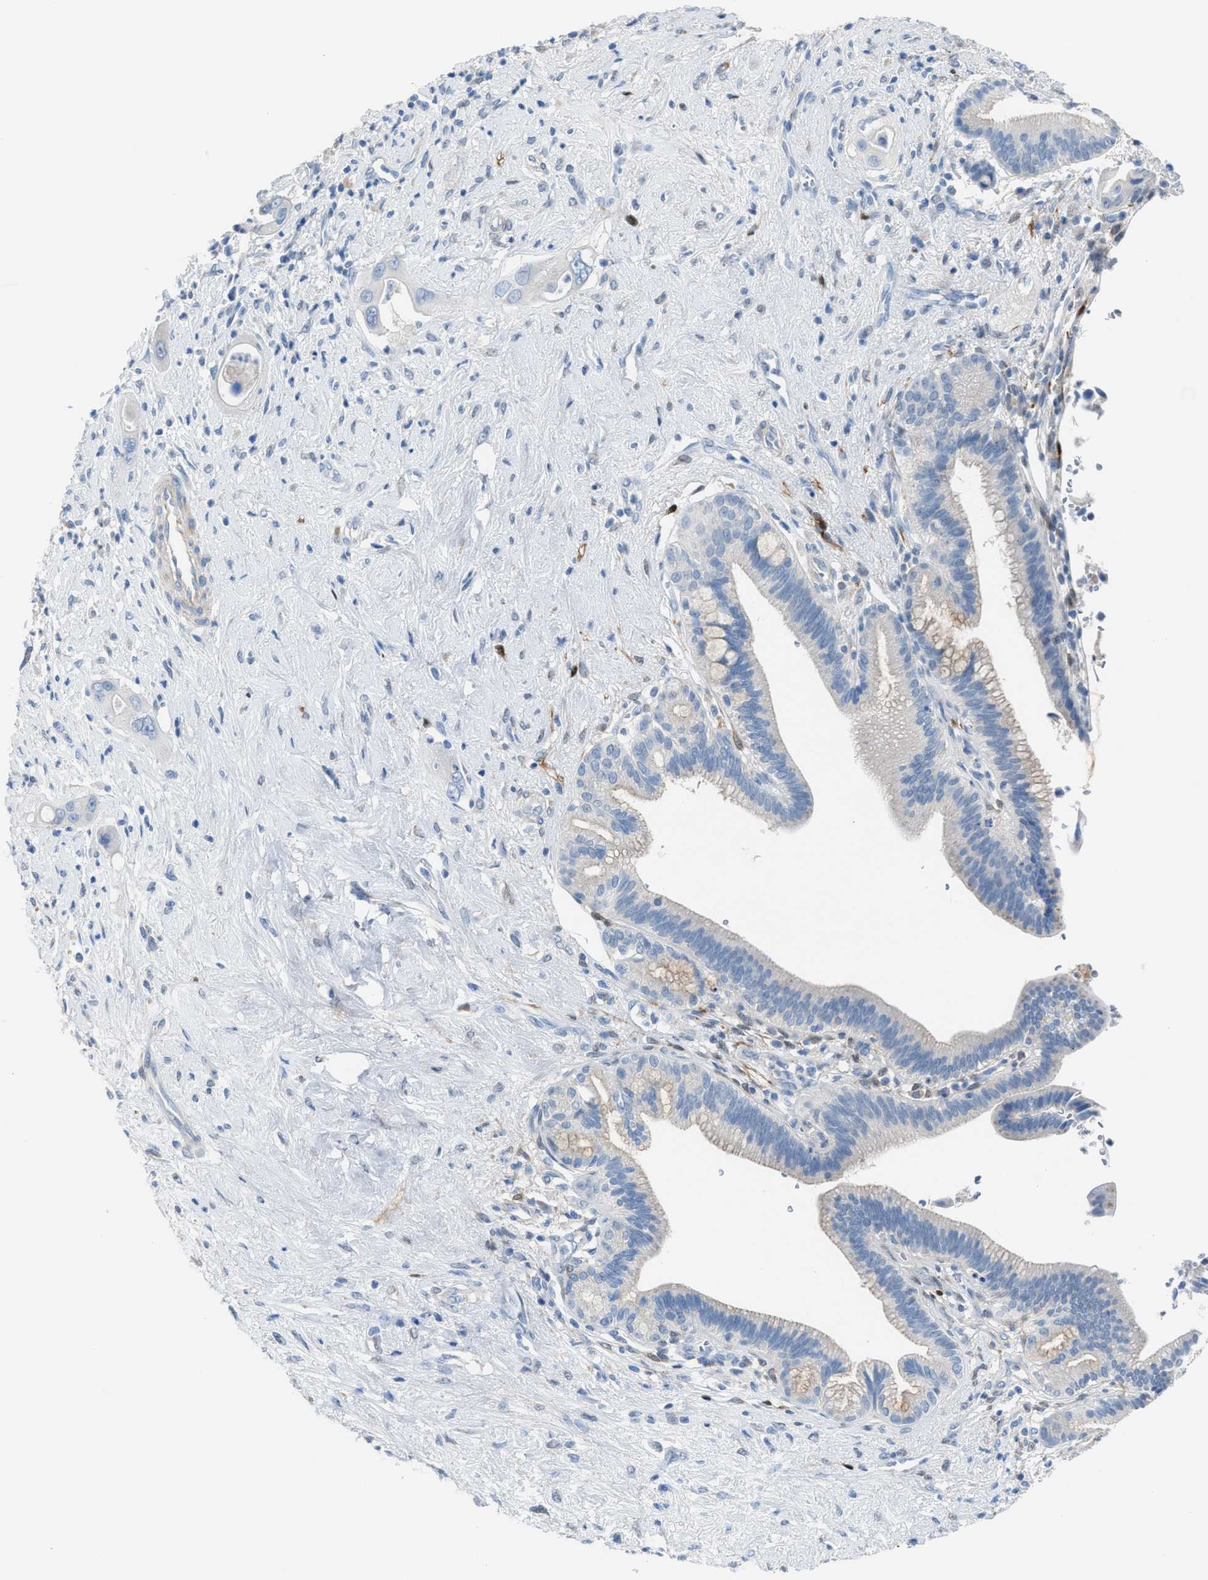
{"staining": {"intensity": "negative", "quantity": "none", "location": "none"}, "tissue": "pancreatic cancer", "cell_type": "Tumor cells", "image_type": "cancer", "snomed": [{"axis": "morphology", "description": "Adenocarcinoma, NOS"}, {"axis": "topography", "description": "Pancreas"}], "caption": "High power microscopy histopathology image of an immunohistochemistry photomicrograph of pancreatic cancer, revealing no significant expression in tumor cells. (Immunohistochemistry (ihc), brightfield microscopy, high magnification).", "gene": "ASPA", "patient": {"sex": "male", "age": 59}}